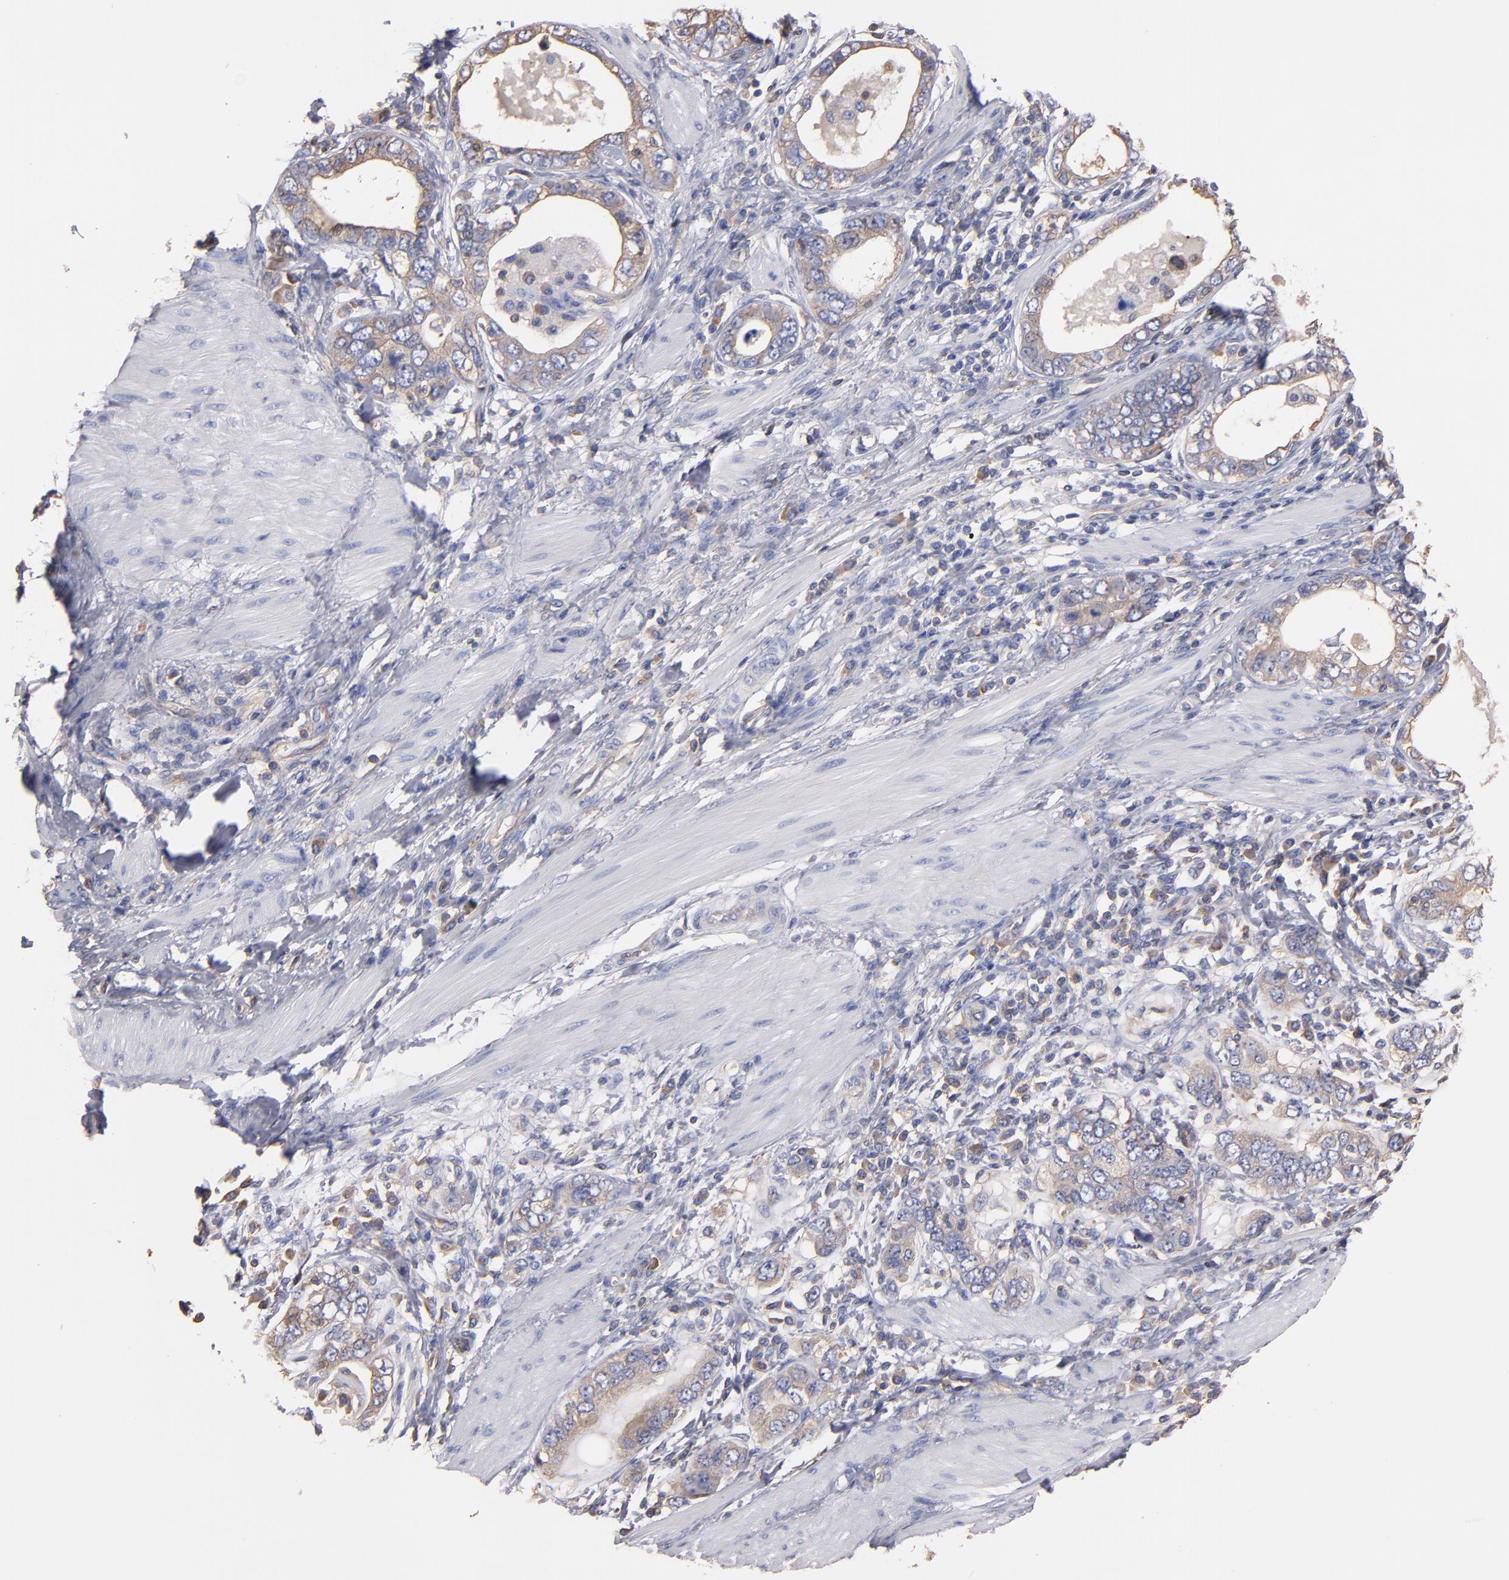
{"staining": {"intensity": "weak", "quantity": "25%-75%", "location": "cytoplasmic/membranous"}, "tissue": "stomach cancer", "cell_type": "Tumor cells", "image_type": "cancer", "snomed": [{"axis": "morphology", "description": "Adenocarcinoma, NOS"}, {"axis": "topography", "description": "Stomach, lower"}], "caption": "Protein expression analysis of stomach cancer (adenocarcinoma) demonstrates weak cytoplasmic/membranous positivity in about 25%-75% of tumor cells.", "gene": "ESYT2", "patient": {"sex": "female", "age": 93}}